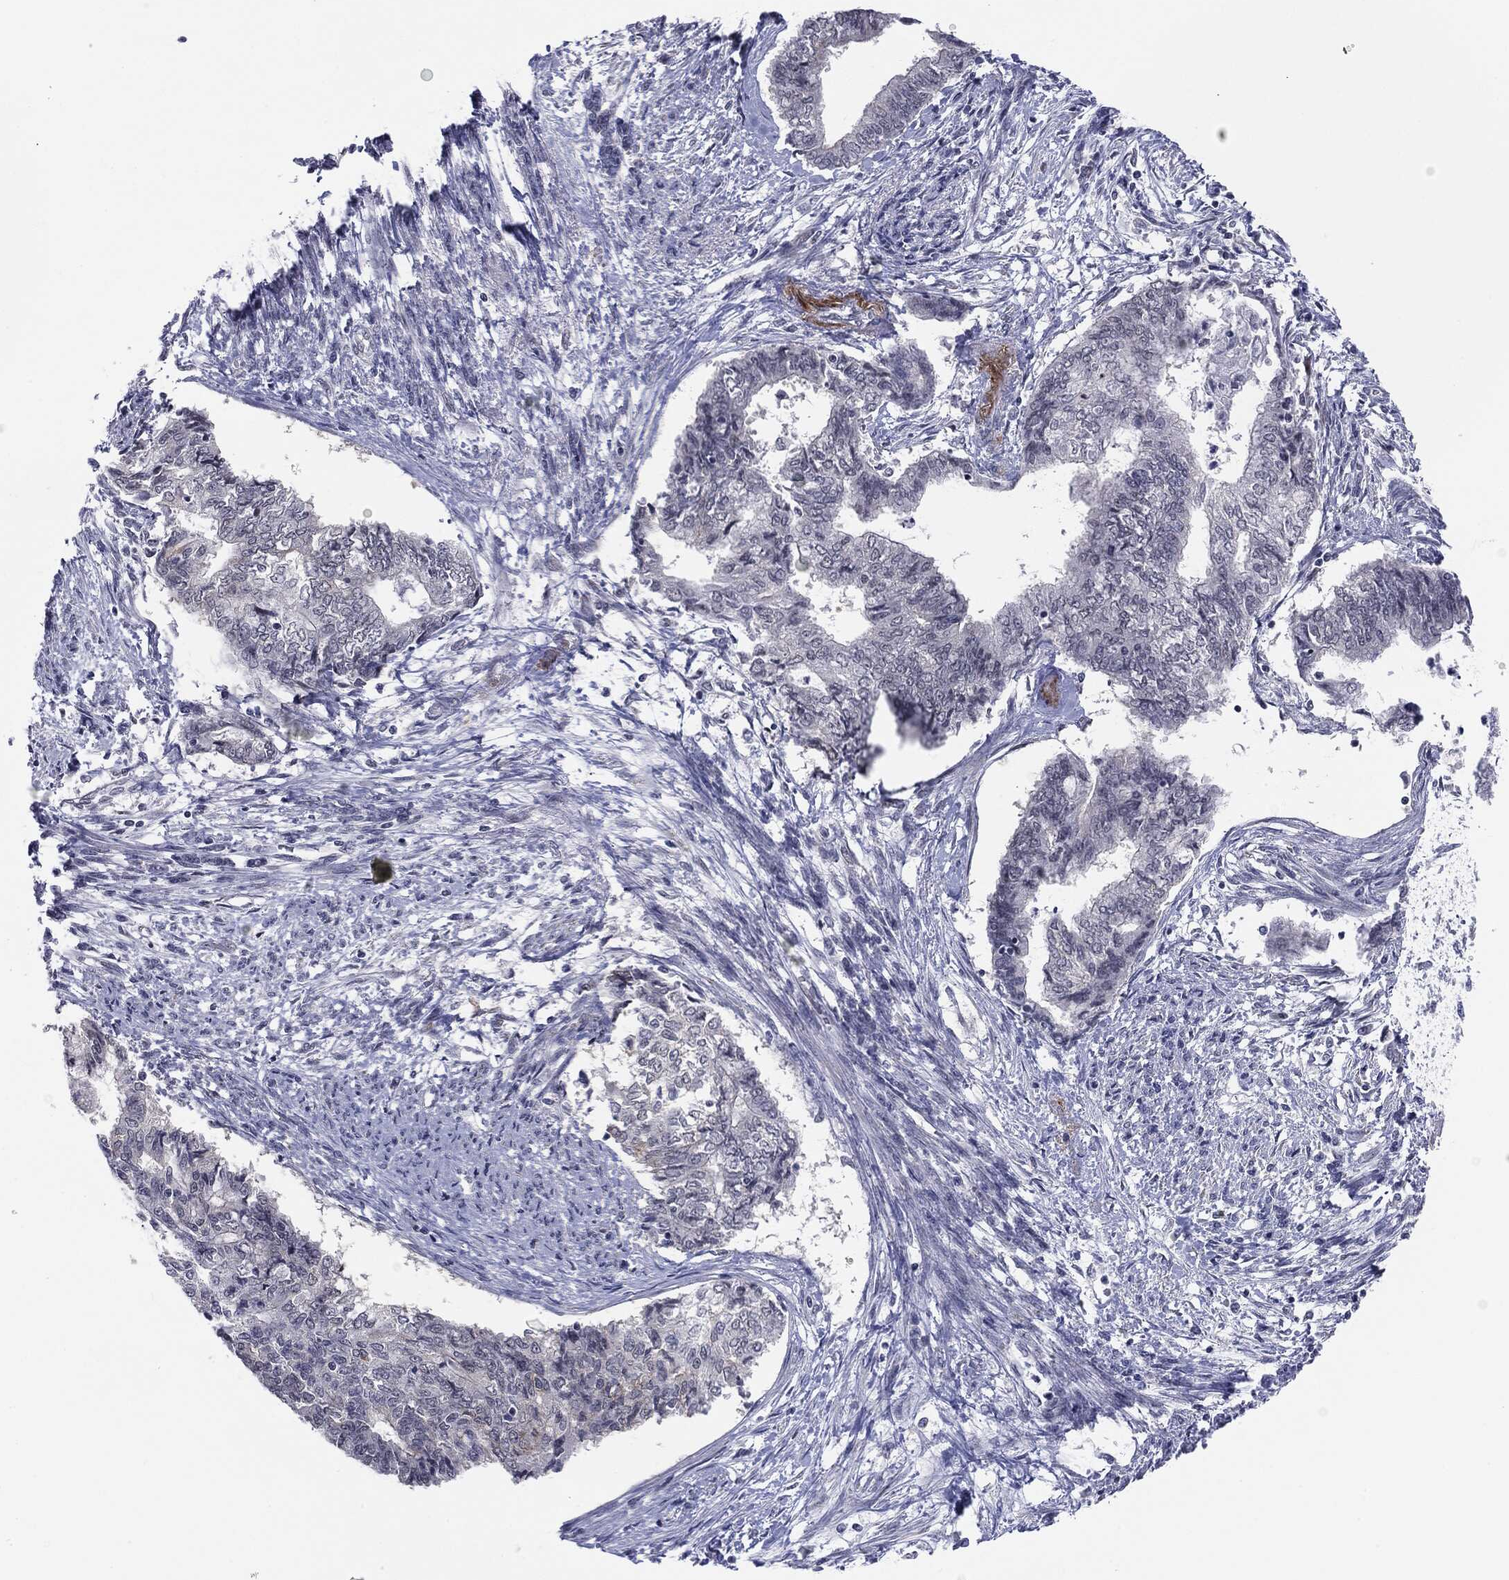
{"staining": {"intensity": "negative", "quantity": "none", "location": "none"}, "tissue": "endometrial cancer", "cell_type": "Tumor cells", "image_type": "cancer", "snomed": [{"axis": "morphology", "description": "Adenocarcinoma, NOS"}, {"axis": "topography", "description": "Endometrium"}], "caption": "IHC of endometrial cancer (adenocarcinoma) shows no staining in tumor cells.", "gene": "SLC5A5", "patient": {"sex": "female", "age": 65}}